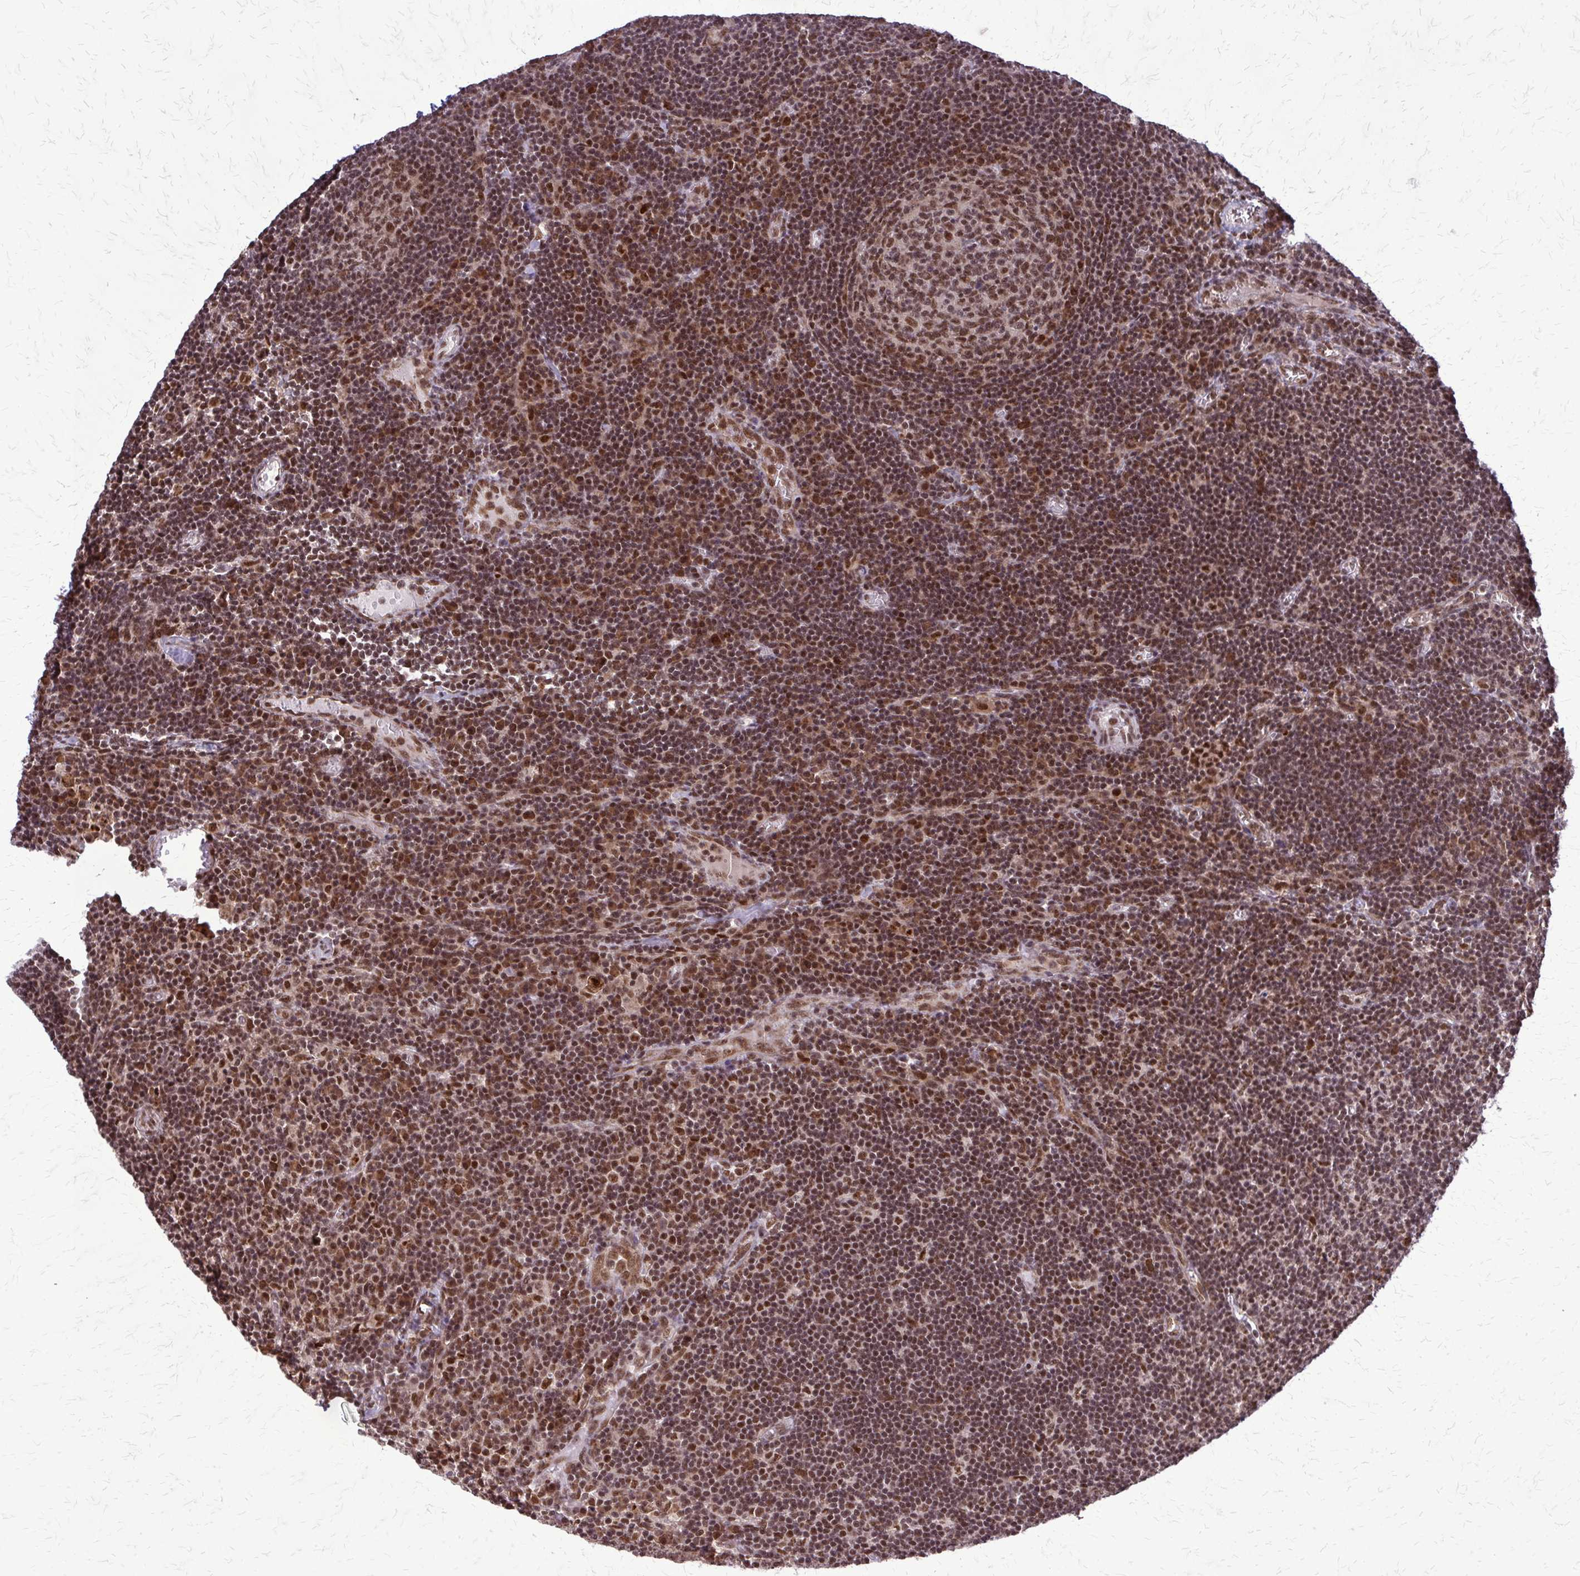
{"staining": {"intensity": "moderate", "quantity": "25%-75%", "location": "nuclear"}, "tissue": "lymph node", "cell_type": "Germinal center cells", "image_type": "normal", "snomed": [{"axis": "morphology", "description": "Normal tissue, NOS"}, {"axis": "topography", "description": "Lymph node"}], "caption": "Germinal center cells show moderate nuclear expression in approximately 25%-75% of cells in unremarkable lymph node.", "gene": "HDAC3", "patient": {"sex": "male", "age": 67}}